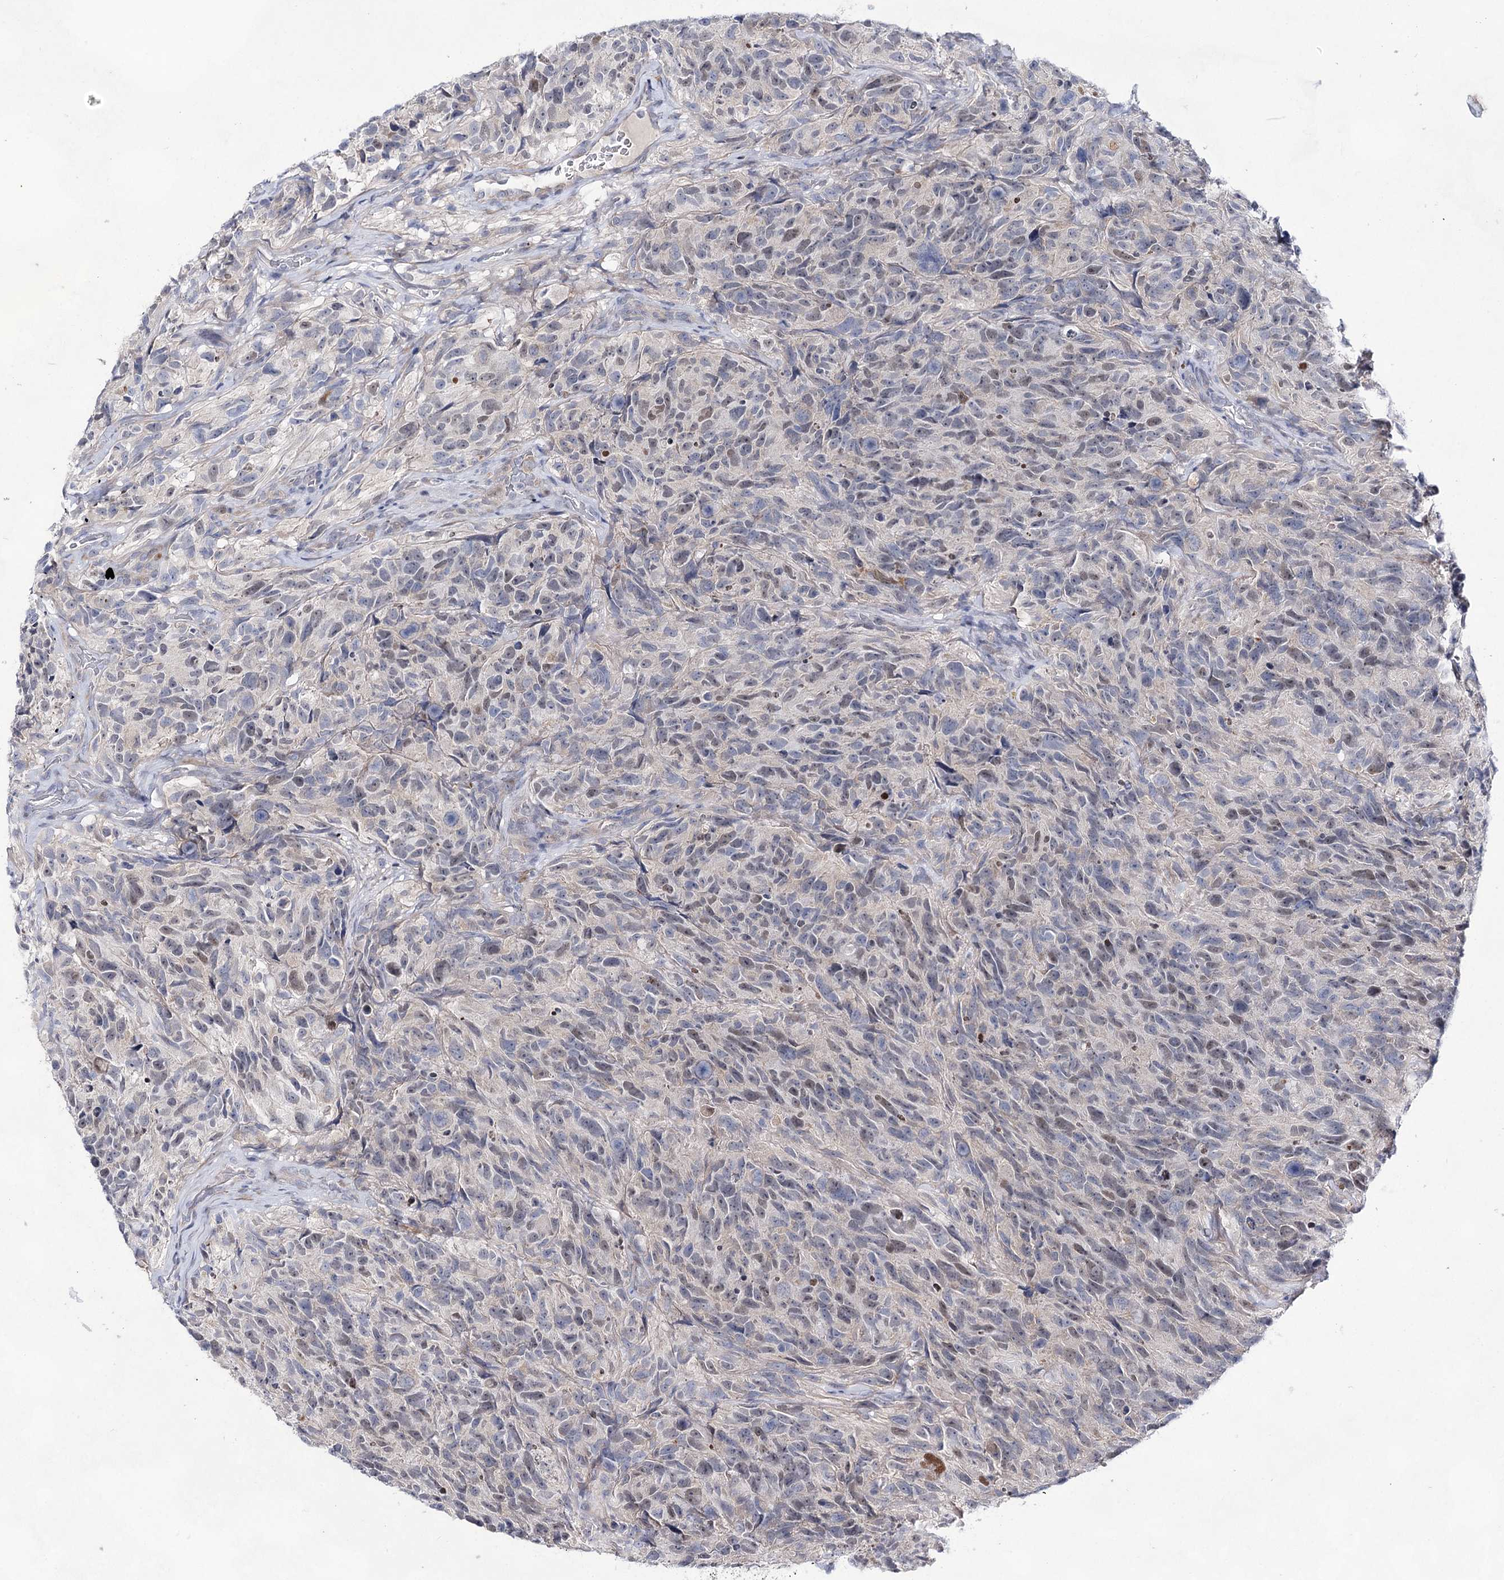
{"staining": {"intensity": "weak", "quantity": "25%-75%", "location": "nuclear"}, "tissue": "glioma", "cell_type": "Tumor cells", "image_type": "cancer", "snomed": [{"axis": "morphology", "description": "Glioma, malignant, High grade"}, {"axis": "topography", "description": "Brain"}], "caption": "Malignant high-grade glioma tissue displays weak nuclear positivity in approximately 25%-75% of tumor cells, visualized by immunohistochemistry. (Stains: DAB (3,3'-diaminobenzidine) in brown, nuclei in blue, Microscopy: brightfield microscopy at high magnification).", "gene": "UGDH", "patient": {"sex": "male", "age": 69}}